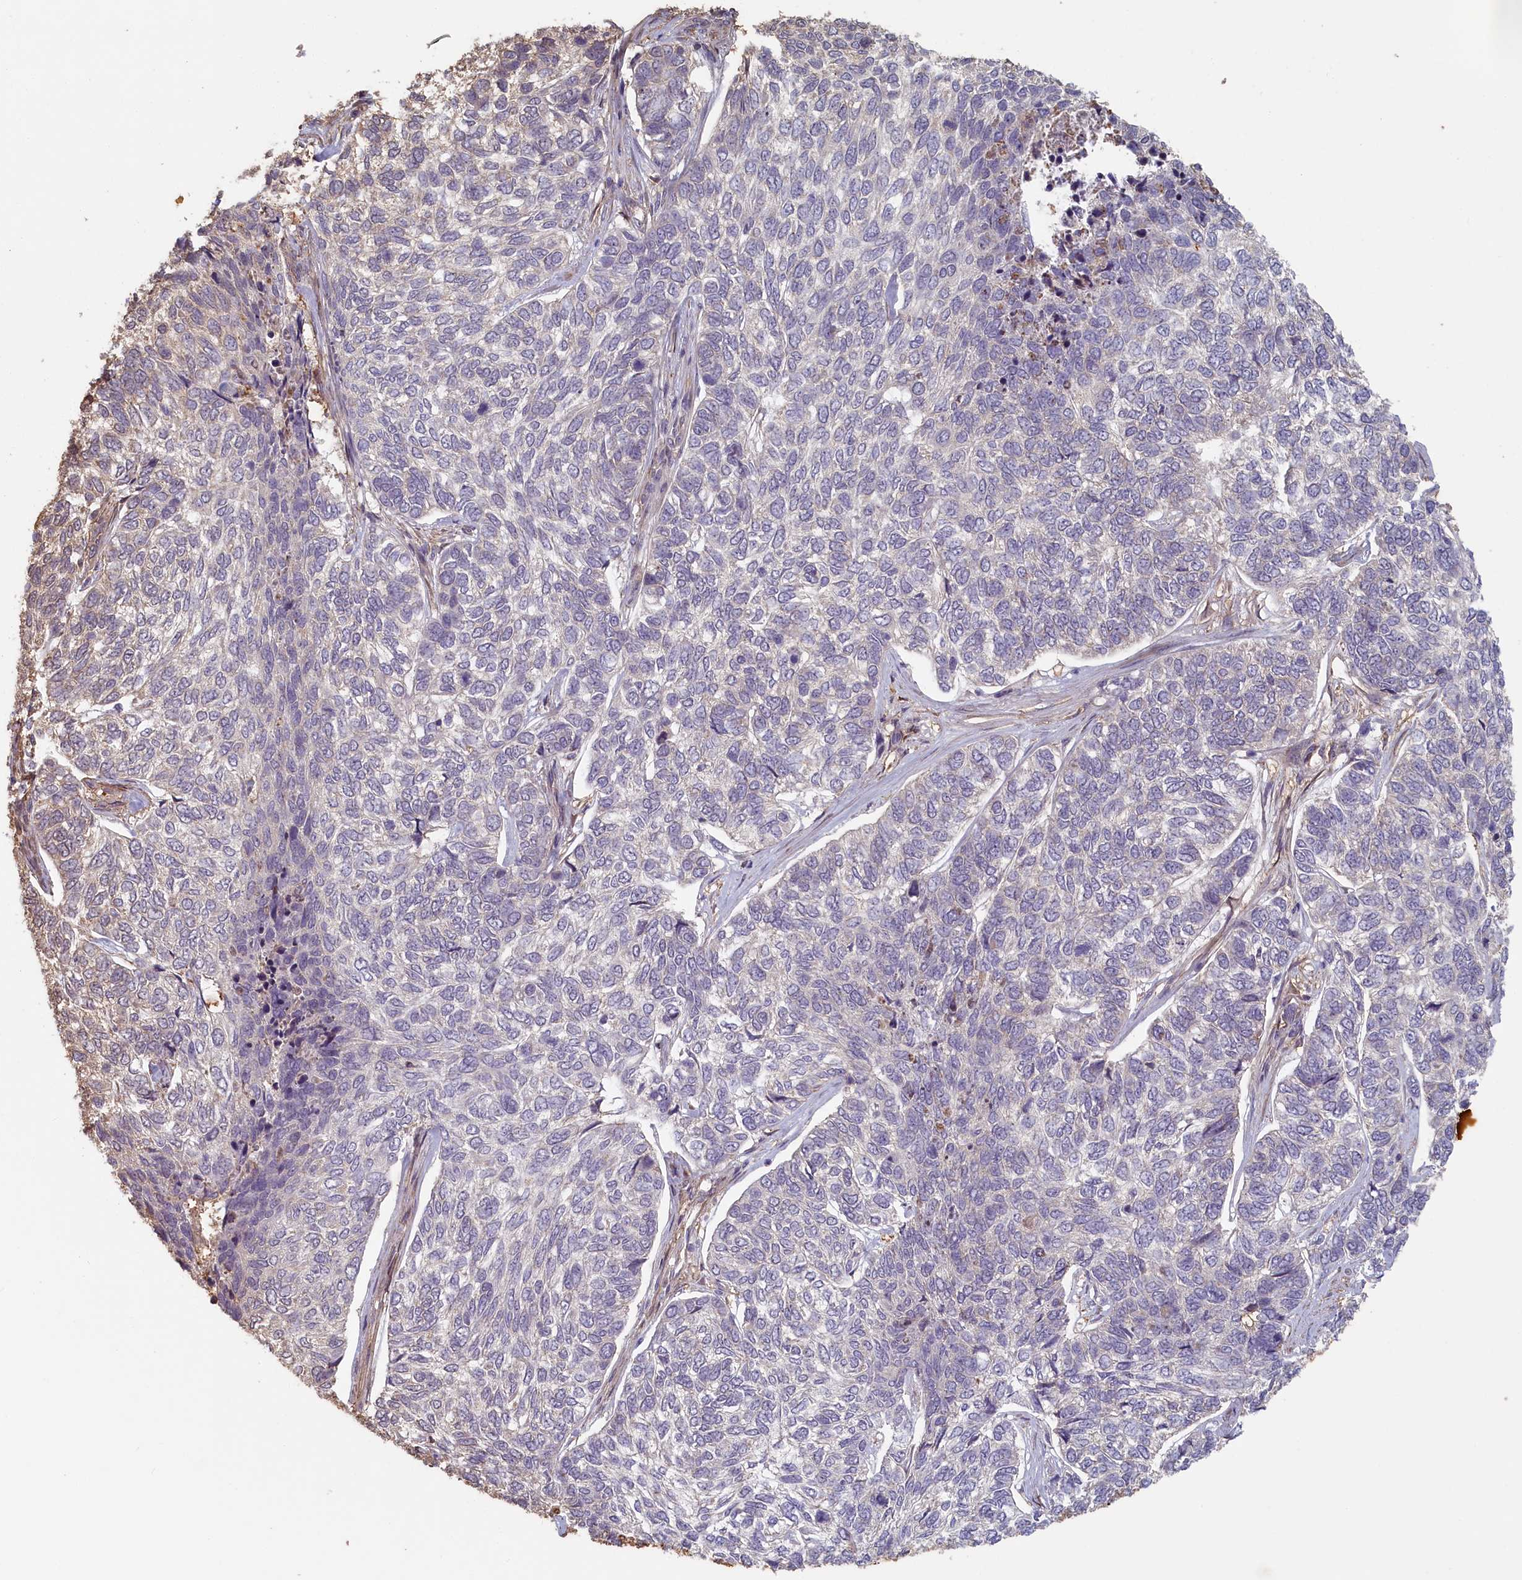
{"staining": {"intensity": "negative", "quantity": "none", "location": "none"}, "tissue": "skin cancer", "cell_type": "Tumor cells", "image_type": "cancer", "snomed": [{"axis": "morphology", "description": "Basal cell carcinoma"}, {"axis": "topography", "description": "Skin"}], "caption": "Human skin cancer (basal cell carcinoma) stained for a protein using IHC shows no staining in tumor cells.", "gene": "STX16", "patient": {"sex": "female", "age": 65}}